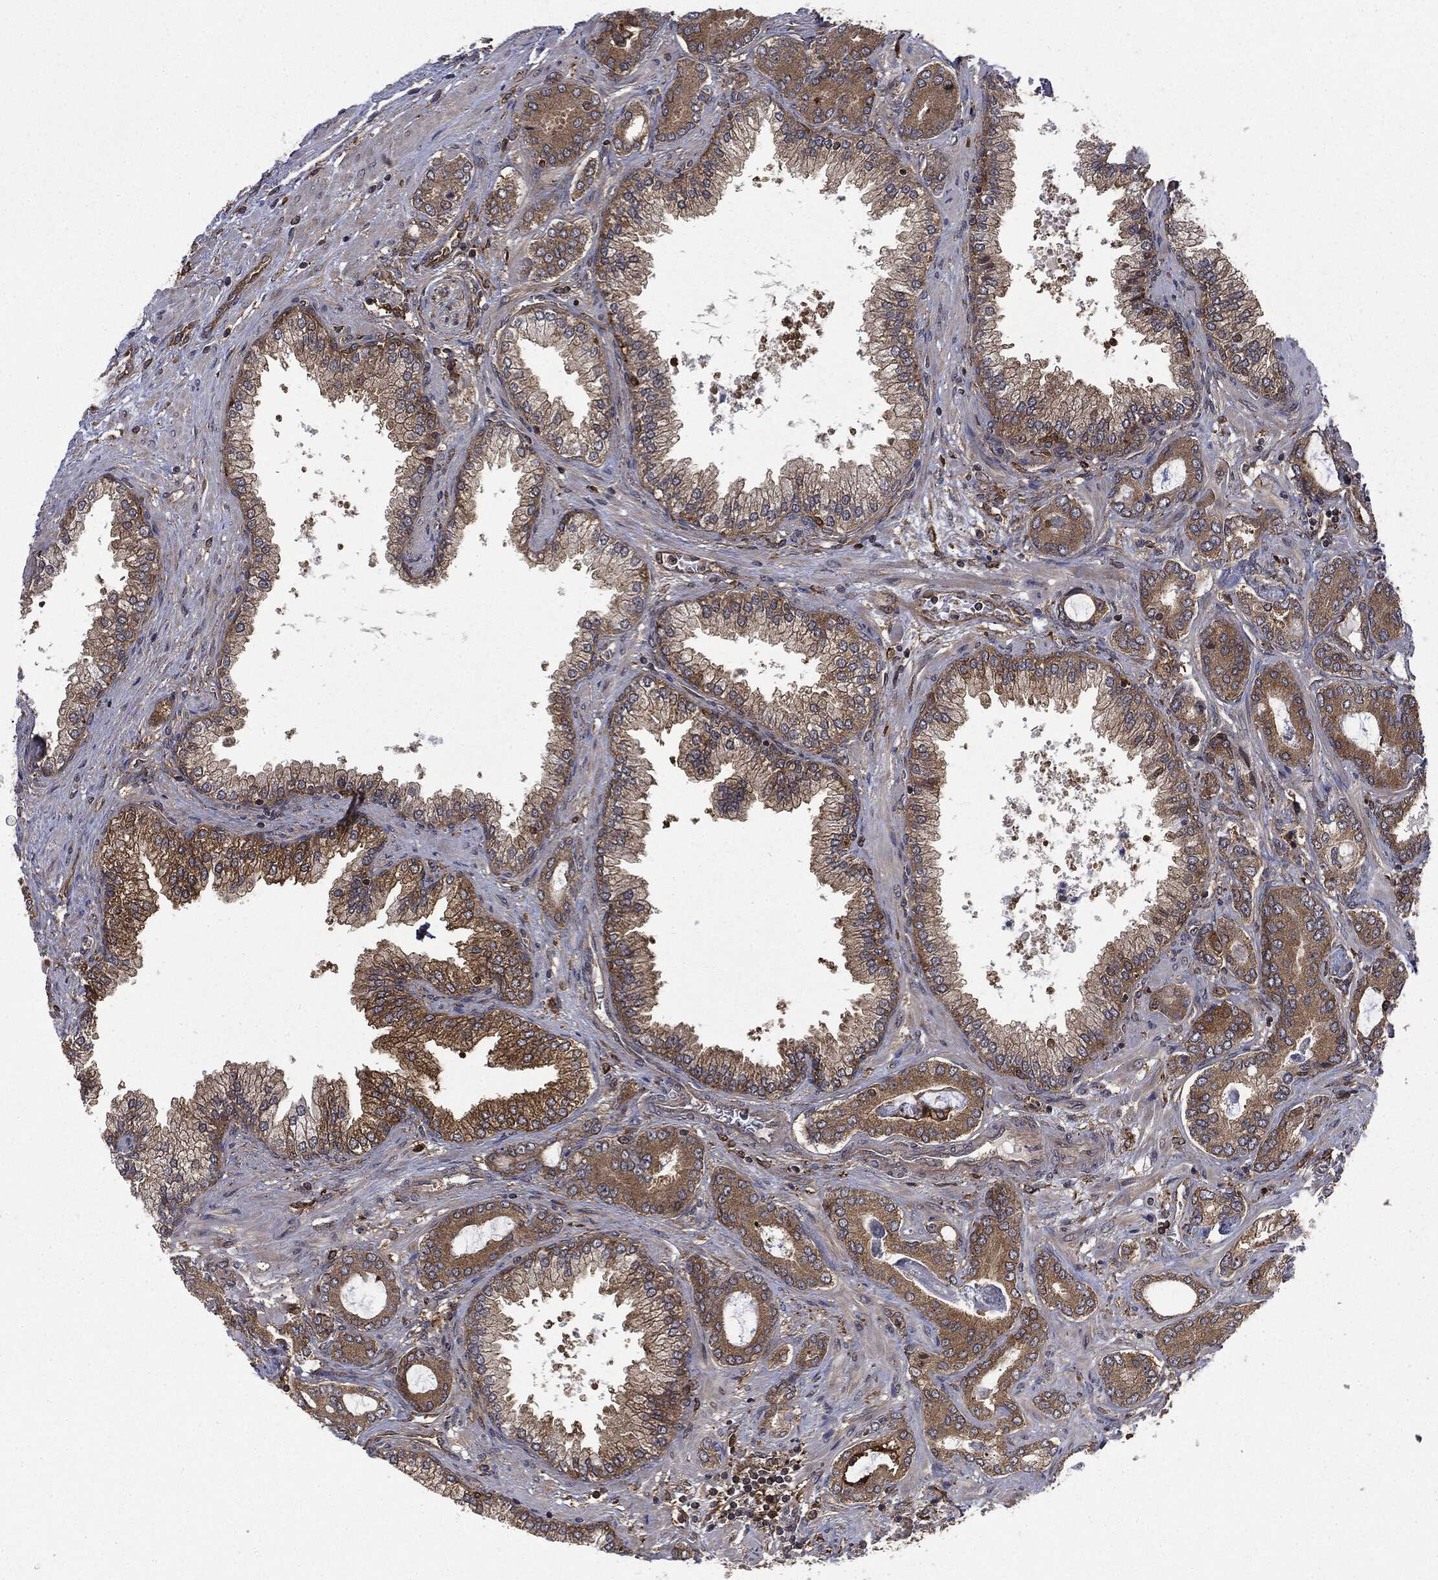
{"staining": {"intensity": "moderate", "quantity": "25%-75%", "location": "cytoplasmic/membranous"}, "tissue": "prostate cancer", "cell_type": "Tumor cells", "image_type": "cancer", "snomed": [{"axis": "morphology", "description": "Adenocarcinoma, Low grade"}, {"axis": "topography", "description": "Prostate"}], "caption": "Protein staining of prostate low-grade adenocarcinoma tissue shows moderate cytoplasmic/membranous staining in approximately 25%-75% of tumor cells. (Stains: DAB (3,3'-diaminobenzidine) in brown, nuclei in blue, Microscopy: brightfield microscopy at high magnification).", "gene": "SNX5", "patient": {"sex": "male", "age": 68}}